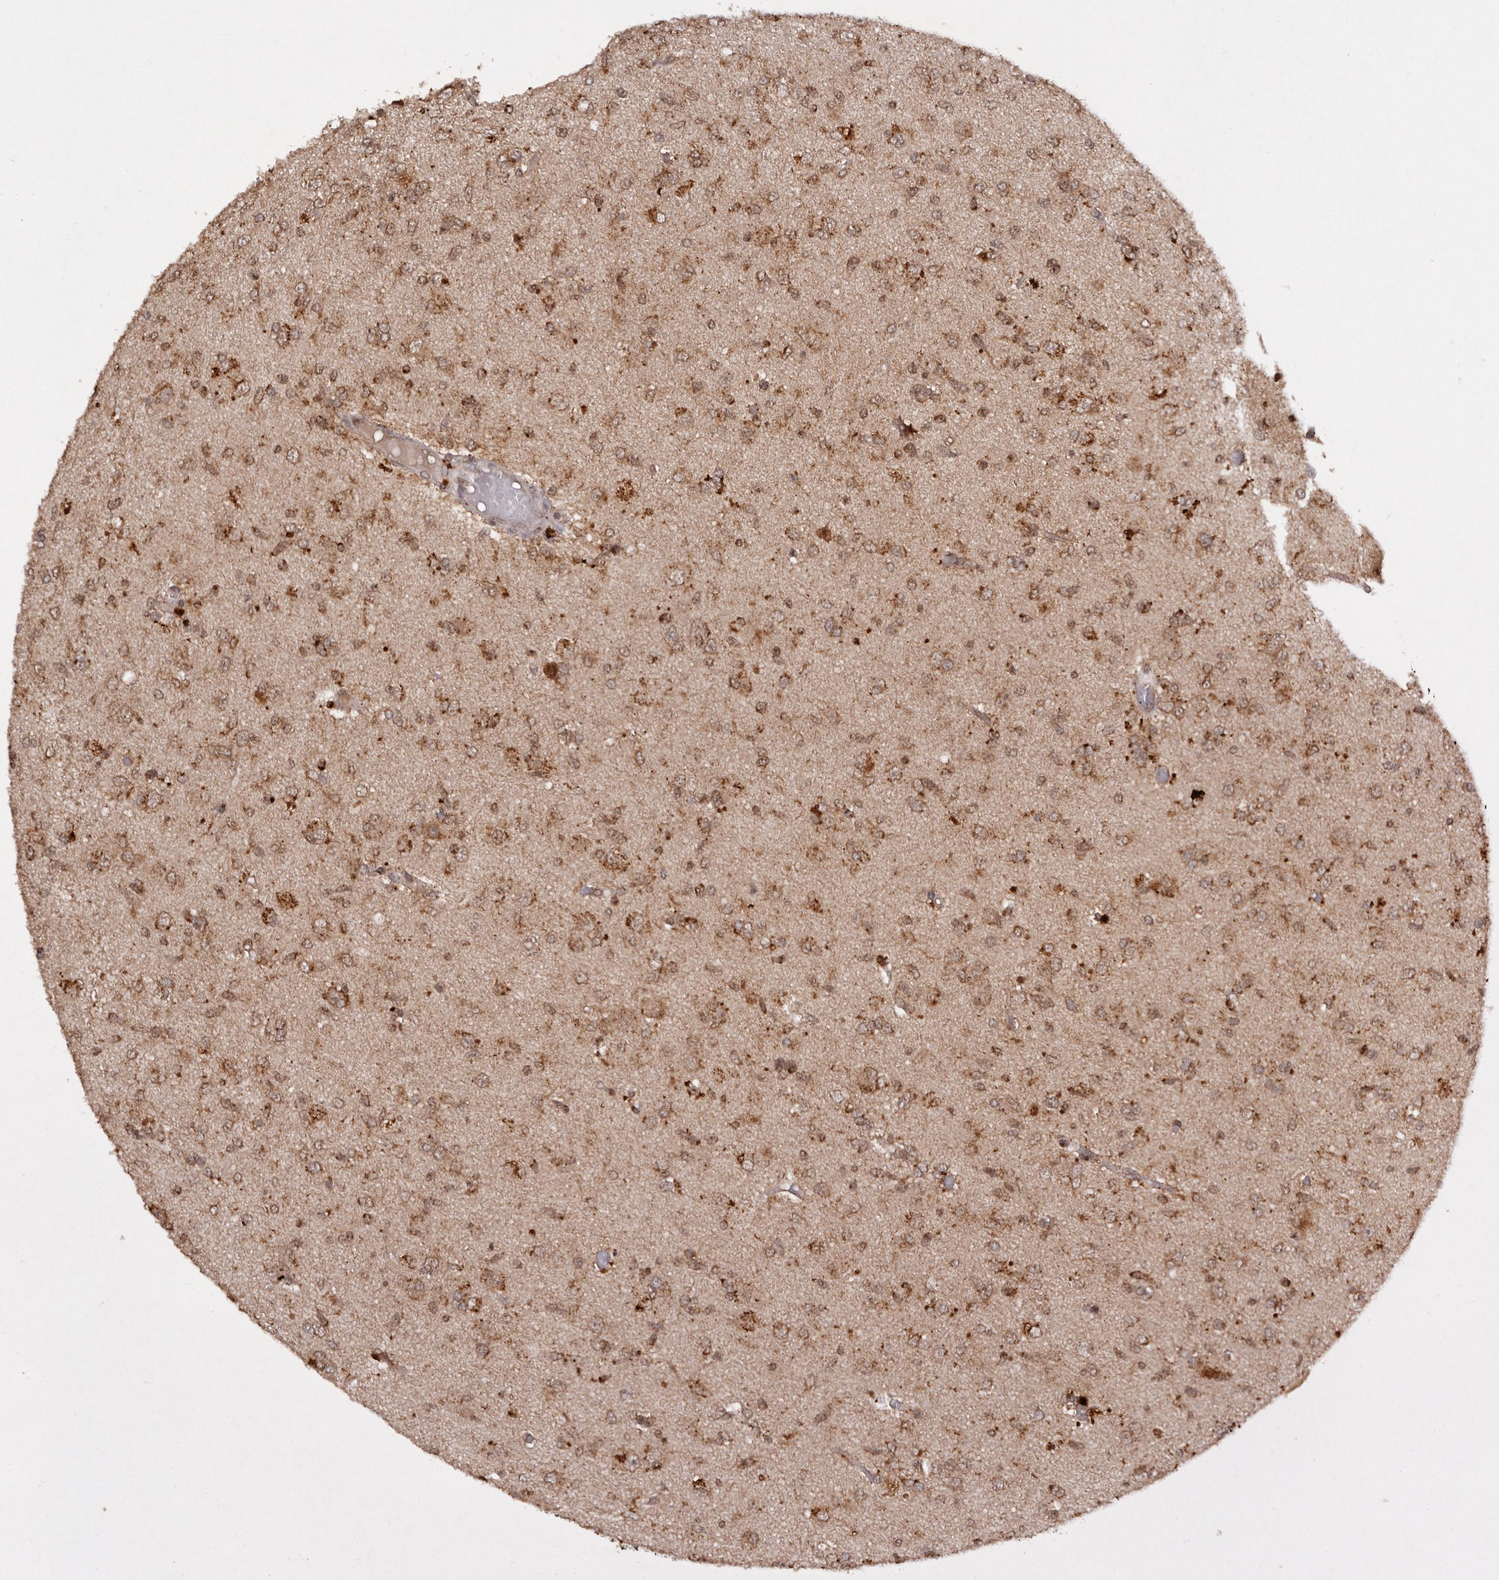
{"staining": {"intensity": "moderate", "quantity": ">75%", "location": "cytoplasmic/membranous,nuclear"}, "tissue": "glioma", "cell_type": "Tumor cells", "image_type": "cancer", "snomed": [{"axis": "morphology", "description": "Glioma, malignant, High grade"}, {"axis": "topography", "description": "Brain"}], "caption": "Protein staining reveals moderate cytoplasmic/membranous and nuclear positivity in approximately >75% of tumor cells in malignant high-grade glioma.", "gene": "TARS2", "patient": {"sex": "female", "age": 59}}